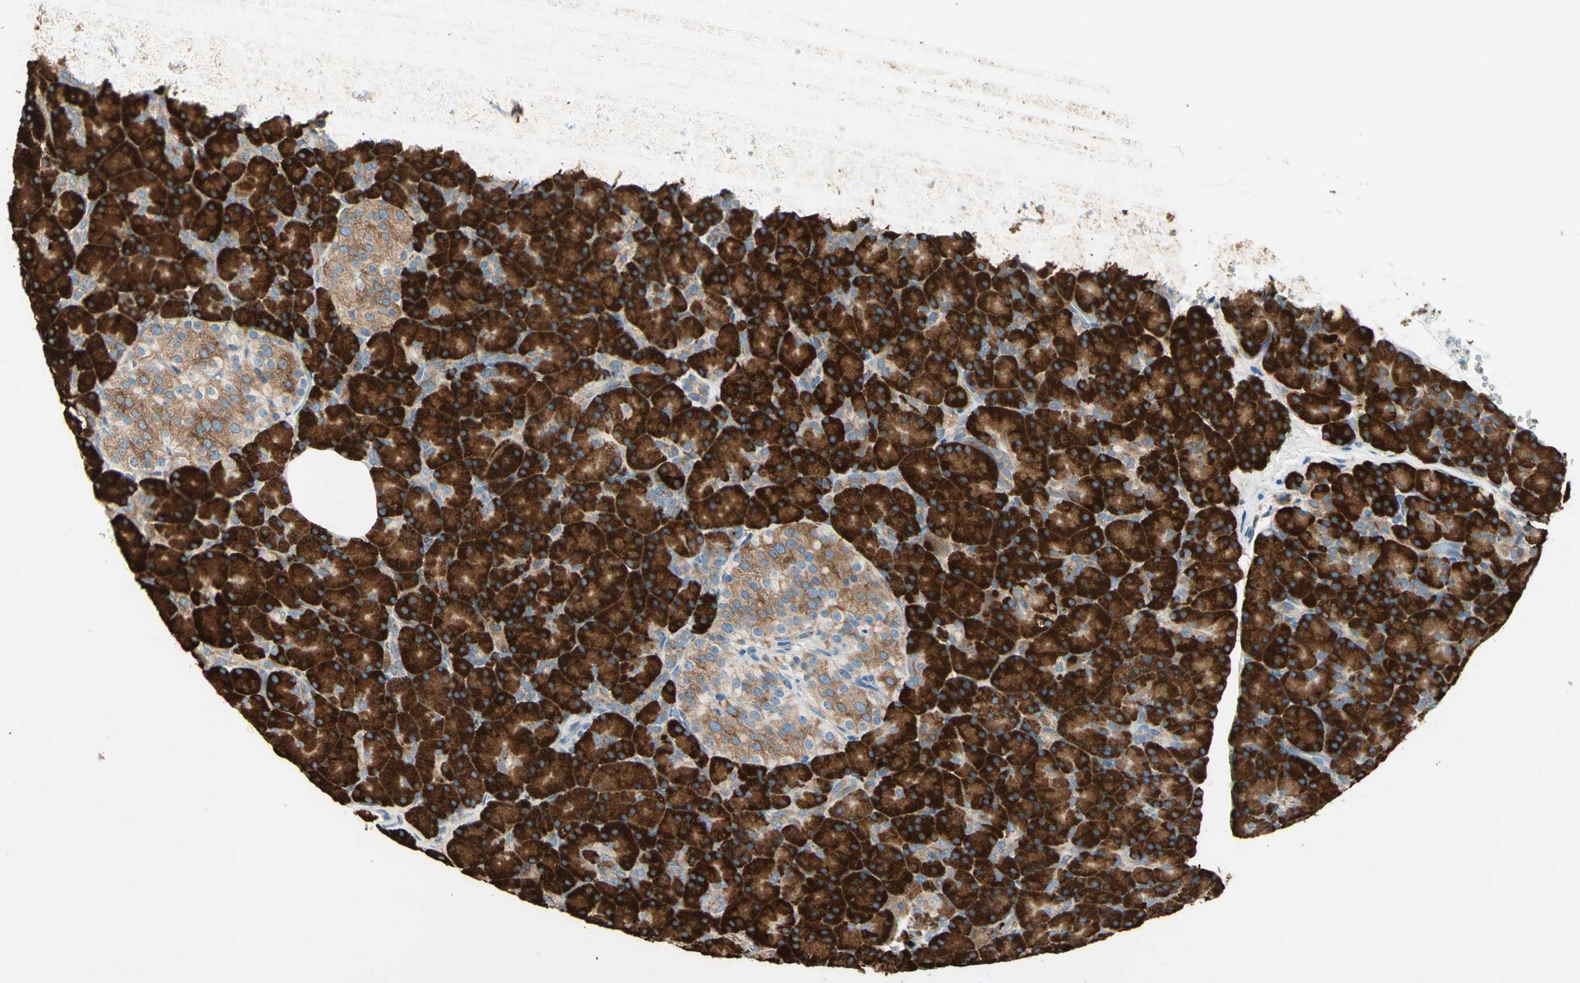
{"staining": {"intensity": "strong", "quantity": ">75%", "location": "cytoplasmic/membranous"}, "tissue": "pancreas", "cell_type": "Exocrine glandular cells", "image_type": "normal", "snomed": [{"axis": "morphology", "description": "Normal tissue, NOS"}, {"axis": "topography", "description": "Pancreas"}], "caption": "Pancreas stained for a protein demonstrates strong cytoplasmic/membranous positivity in exocrine glandular cells.", "gene": "PDIA4", "patient": {"sex": "female", "age": 43}}